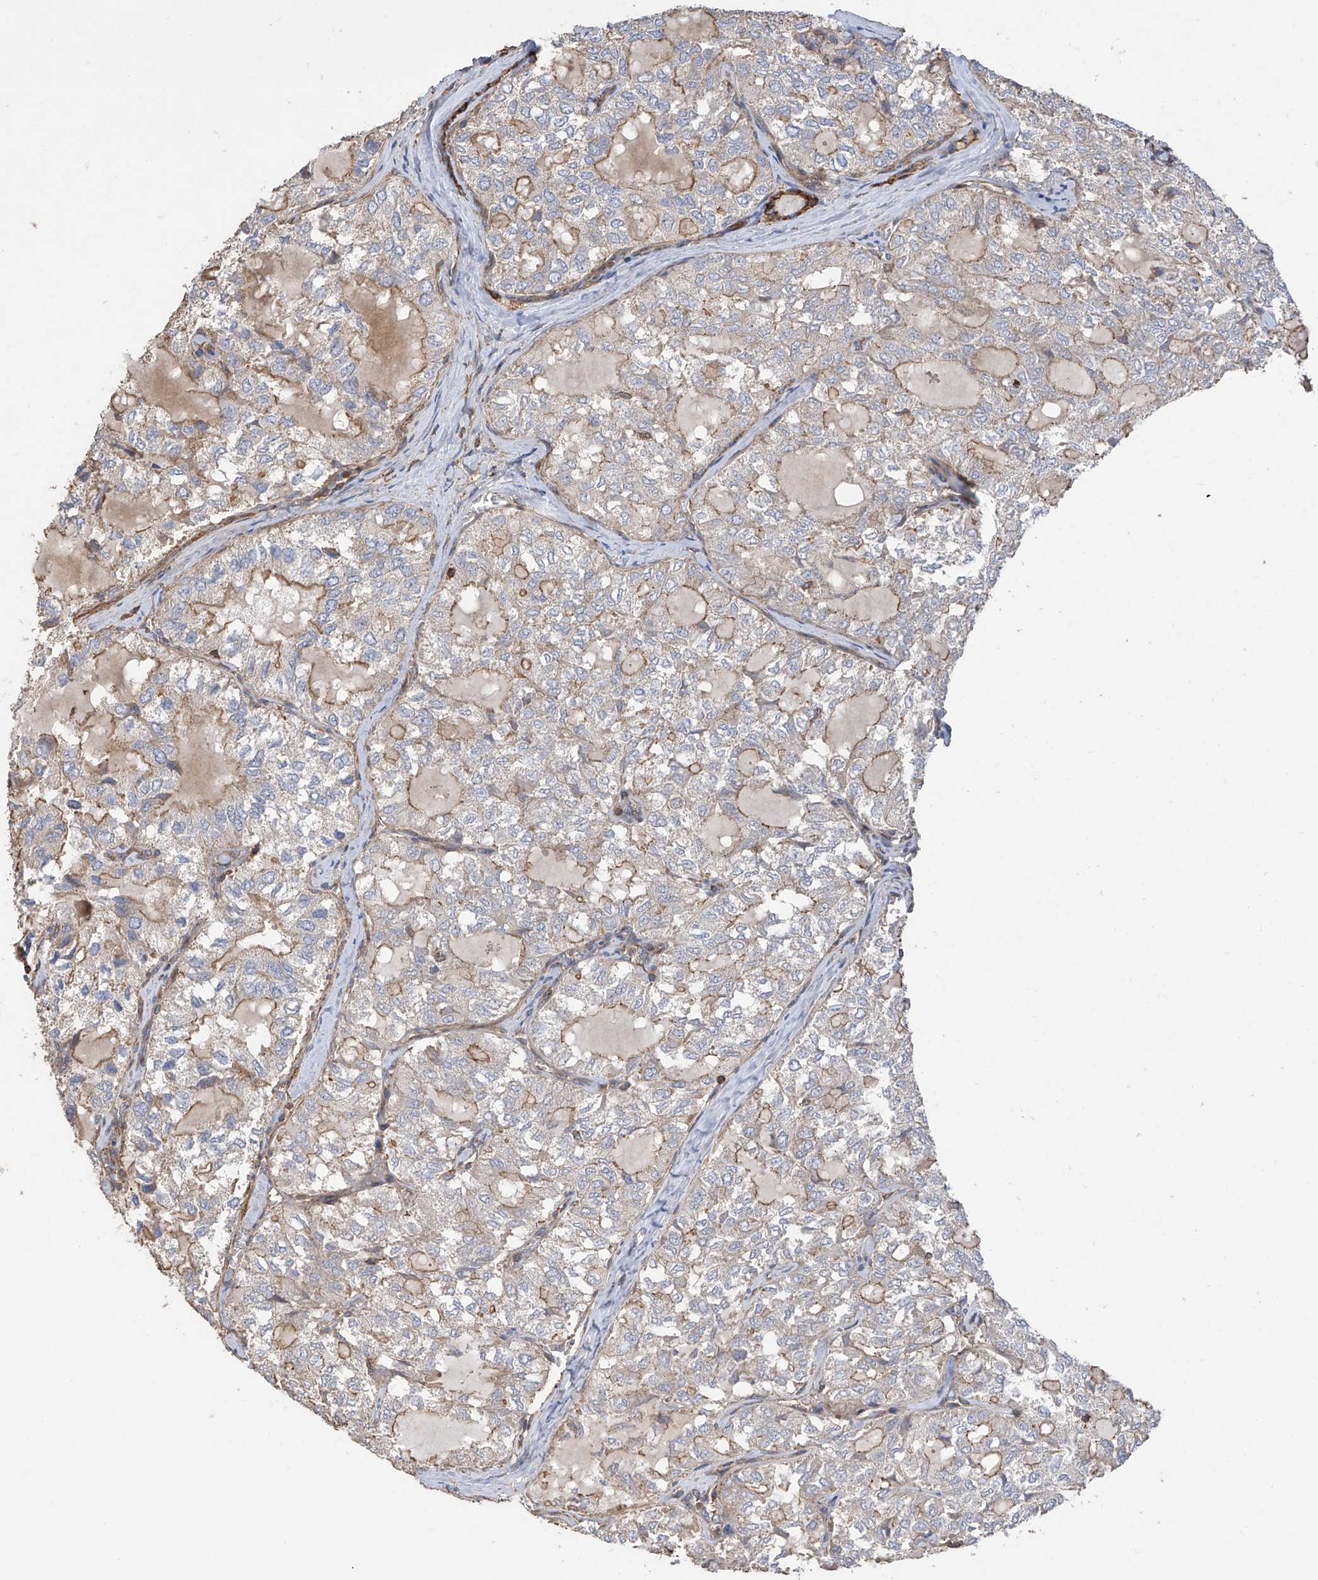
{"staining": {"intensity": "moderate", "quantity": "<25%", "location": "cytoplasmic/membranous"}, "tissue": "thyroid cancer", "cell_type": "Tumor cells", "image_type": "cancer", "snomed": [{"axis": "morphology", "description": "Follicular adenoma carcinoma, NOS"}, {"axis": "topography", "description": "Thyroid gland"}], "caption": "IHC of human thyroid cancer exhibits low levels of moderate cytoplasmic/membranous staining in about <25% of tumor cells. The staining was performed using DAB, with brown indicating positive protein expression. Nuclei are stained blue with hematoxylin.", "gene": "SLC43A3", "patient": {"sex": "male", "age": 75}}